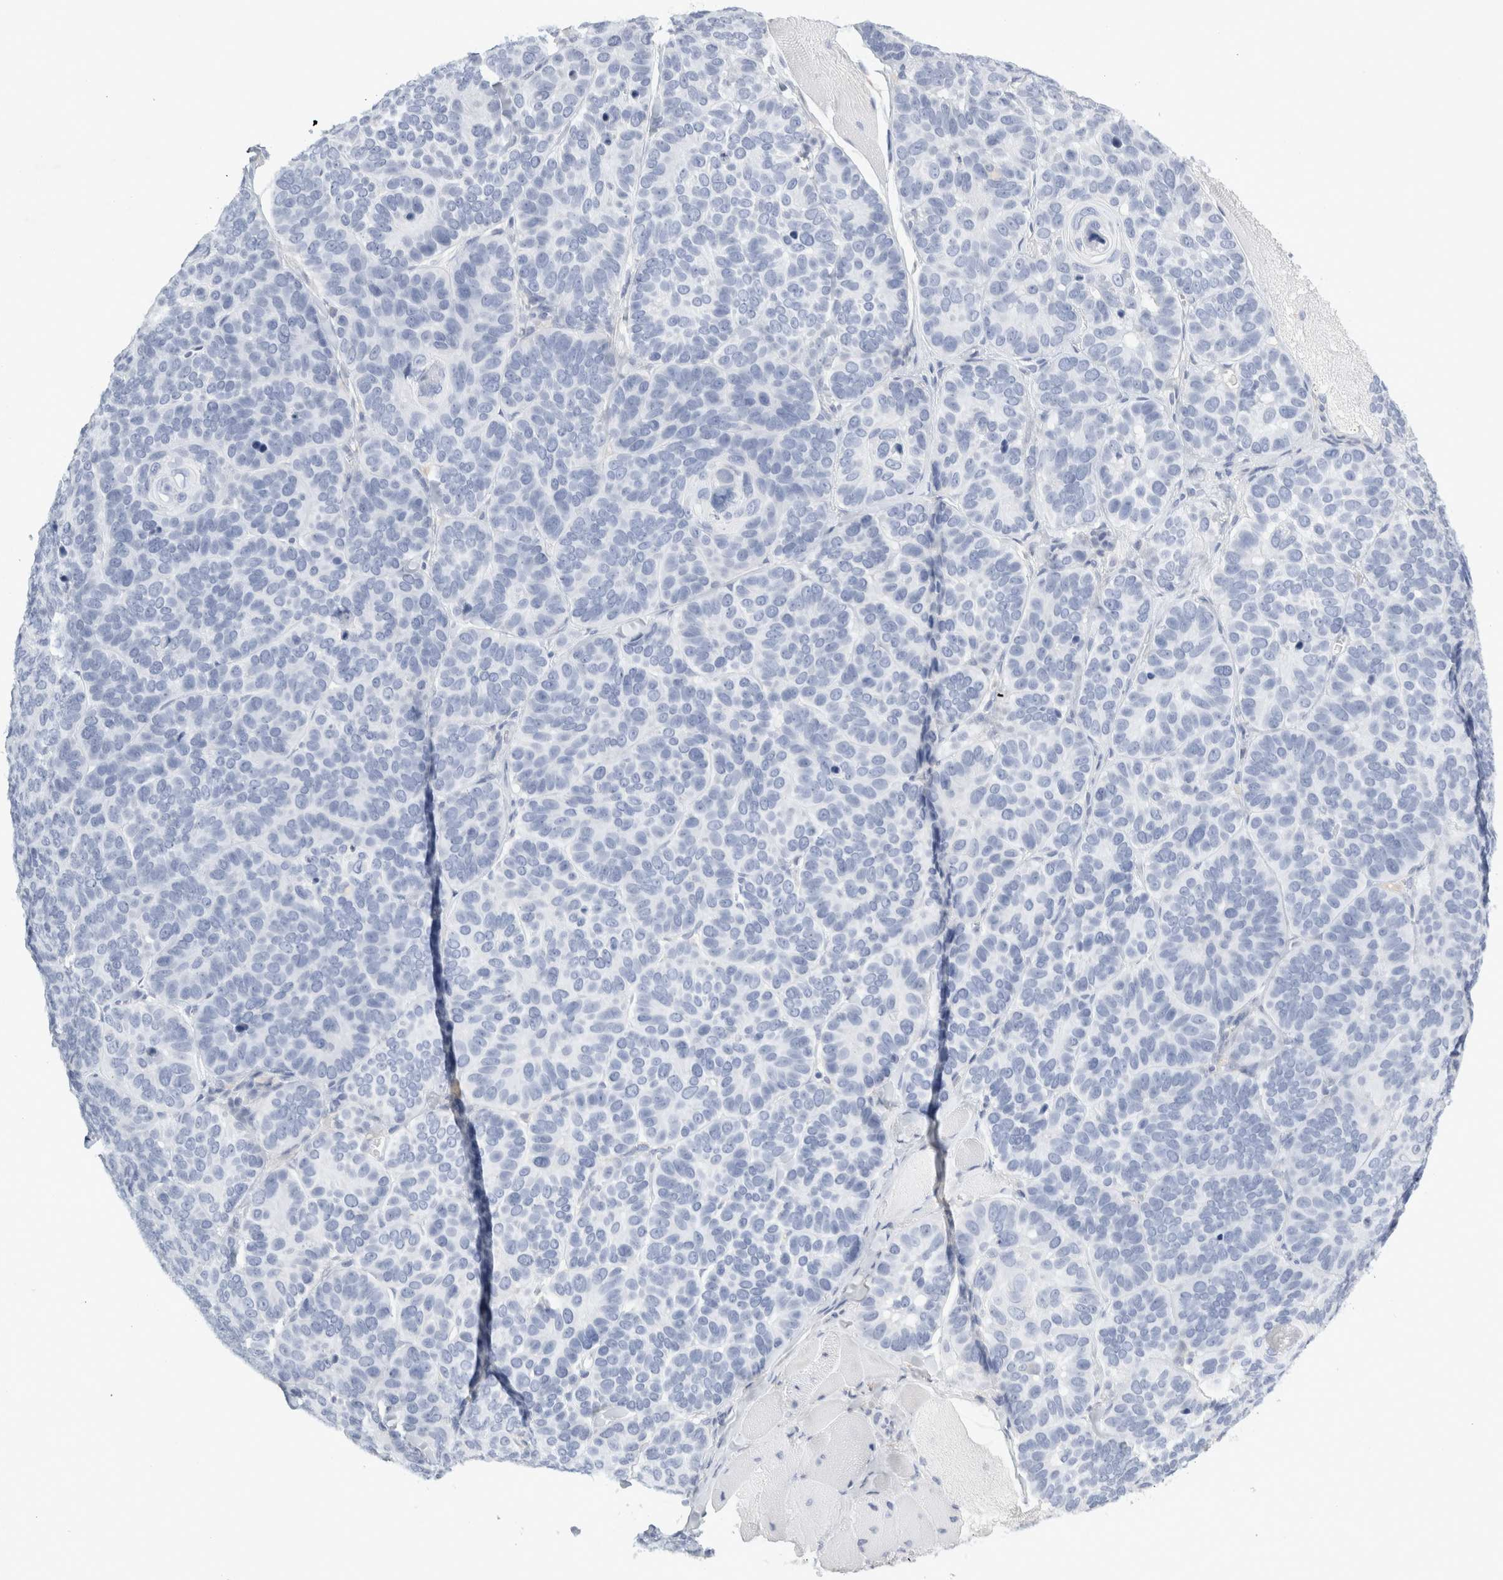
{"staining": {"intensity": "negative", "quantity": "none", "location": "none"}, "tissue": "skin cancer", "cell_type": "Tumor cells", "image_type": "cancer", "snomed": [{"axis": "morphology", "description": "Basal cell carcinoma"}, {"axis": "topography", "description": "Skin"}], "caption": "The histopathology image demonstrates no staining of tumor cells in skin cancer.", "gene": "FGL2", "patient": {"sex": "male", "age": 62}}